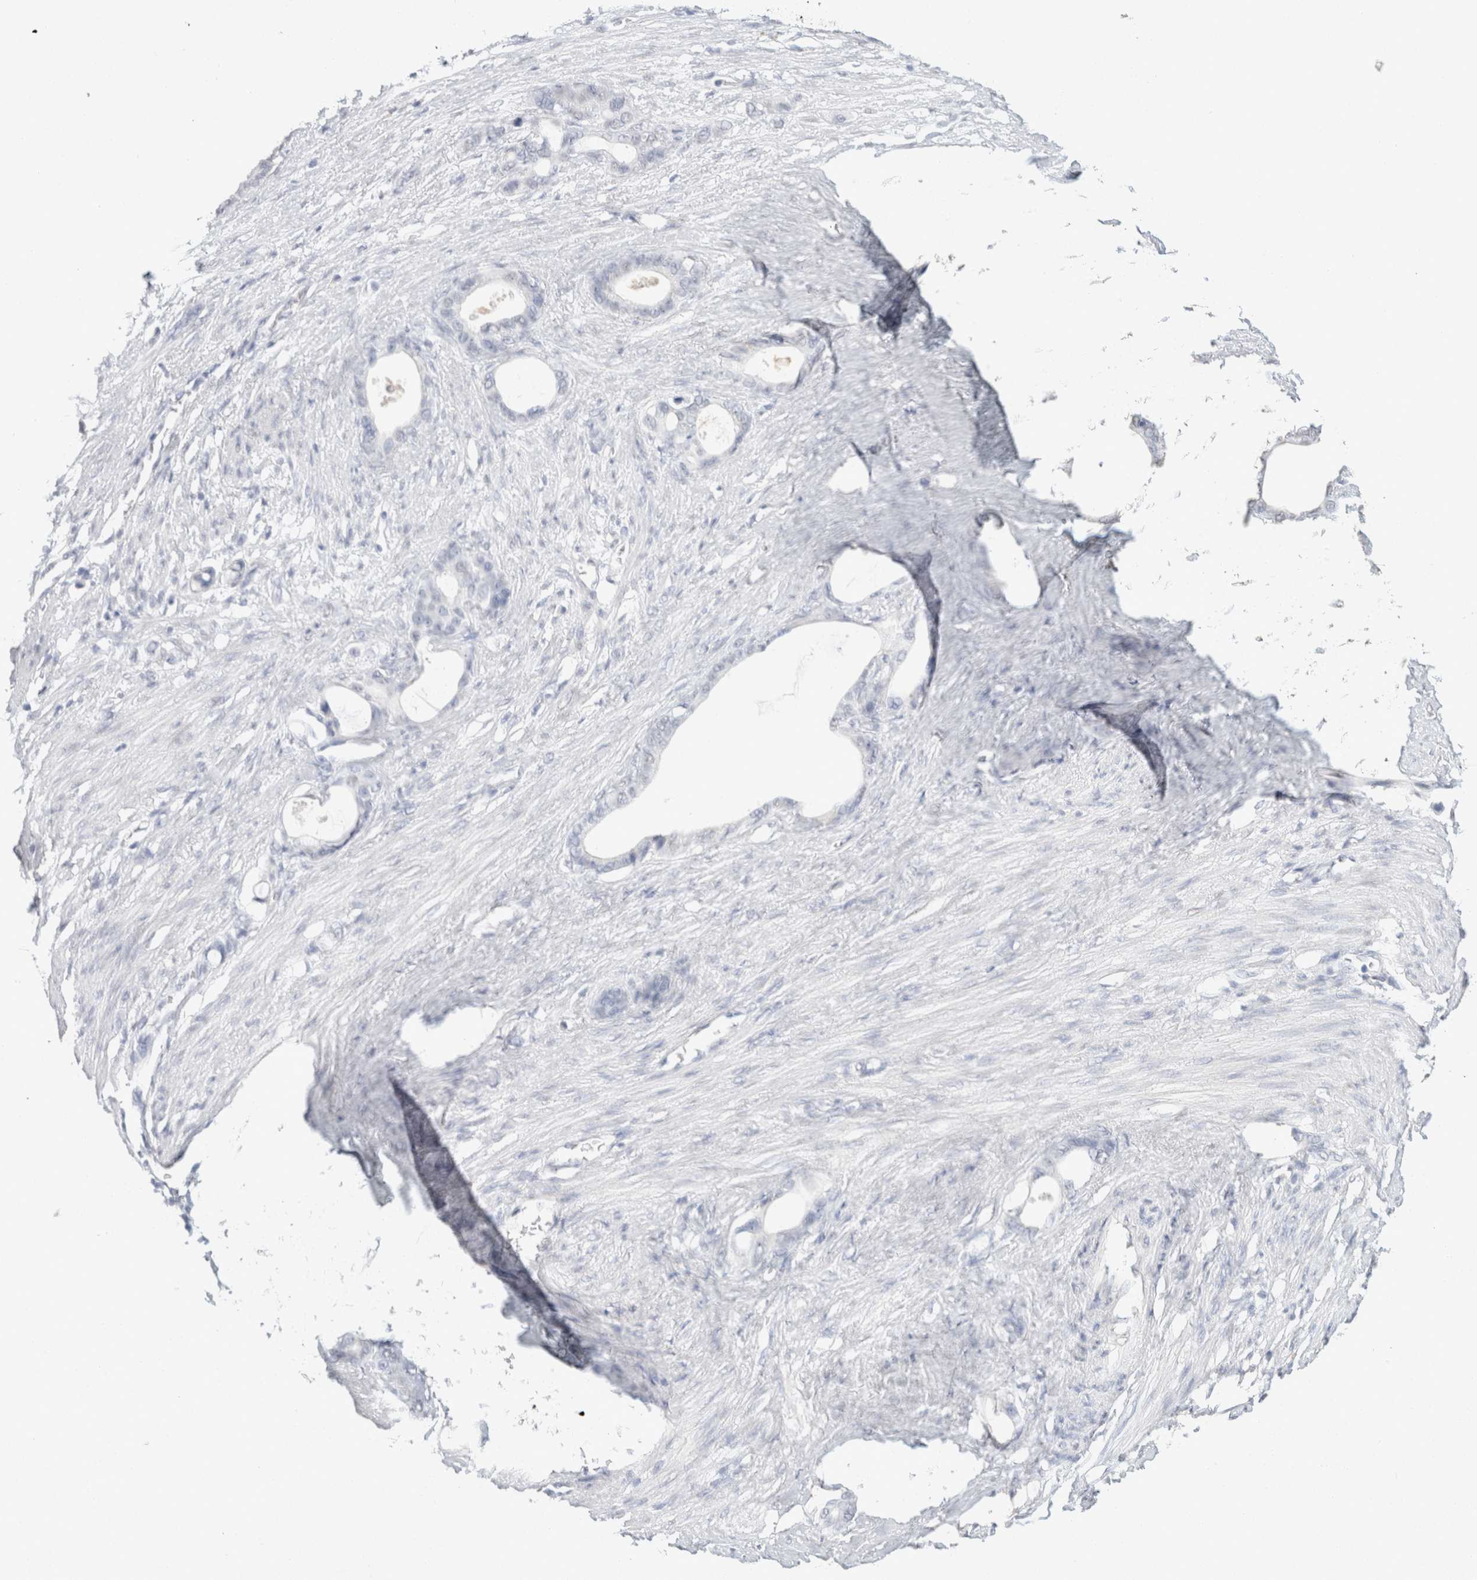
{"staining": {"intensity": "negative", "quantity": "none", "location": "none"}, "tissue": "stomach cancer", "cell_type": "Tumor cells", "image_type": "cancer", "snomed": [{"axis": "morphology", "description": "Adenocarcinoma, NOS"}, {"axis": "topography", "description": "Stomach"}], "caption": "Immunohistochemical staining of stomach adenocarcinoma shows no significant positivity in tumor cells. (Stains: DAB immunohistochemistry (IHC) with hematoxylin counter stain, Microscopy: brightfield microscopy at high magnification).", "gene": "CD80", "patient": {"sex": "female", "age": 75}}